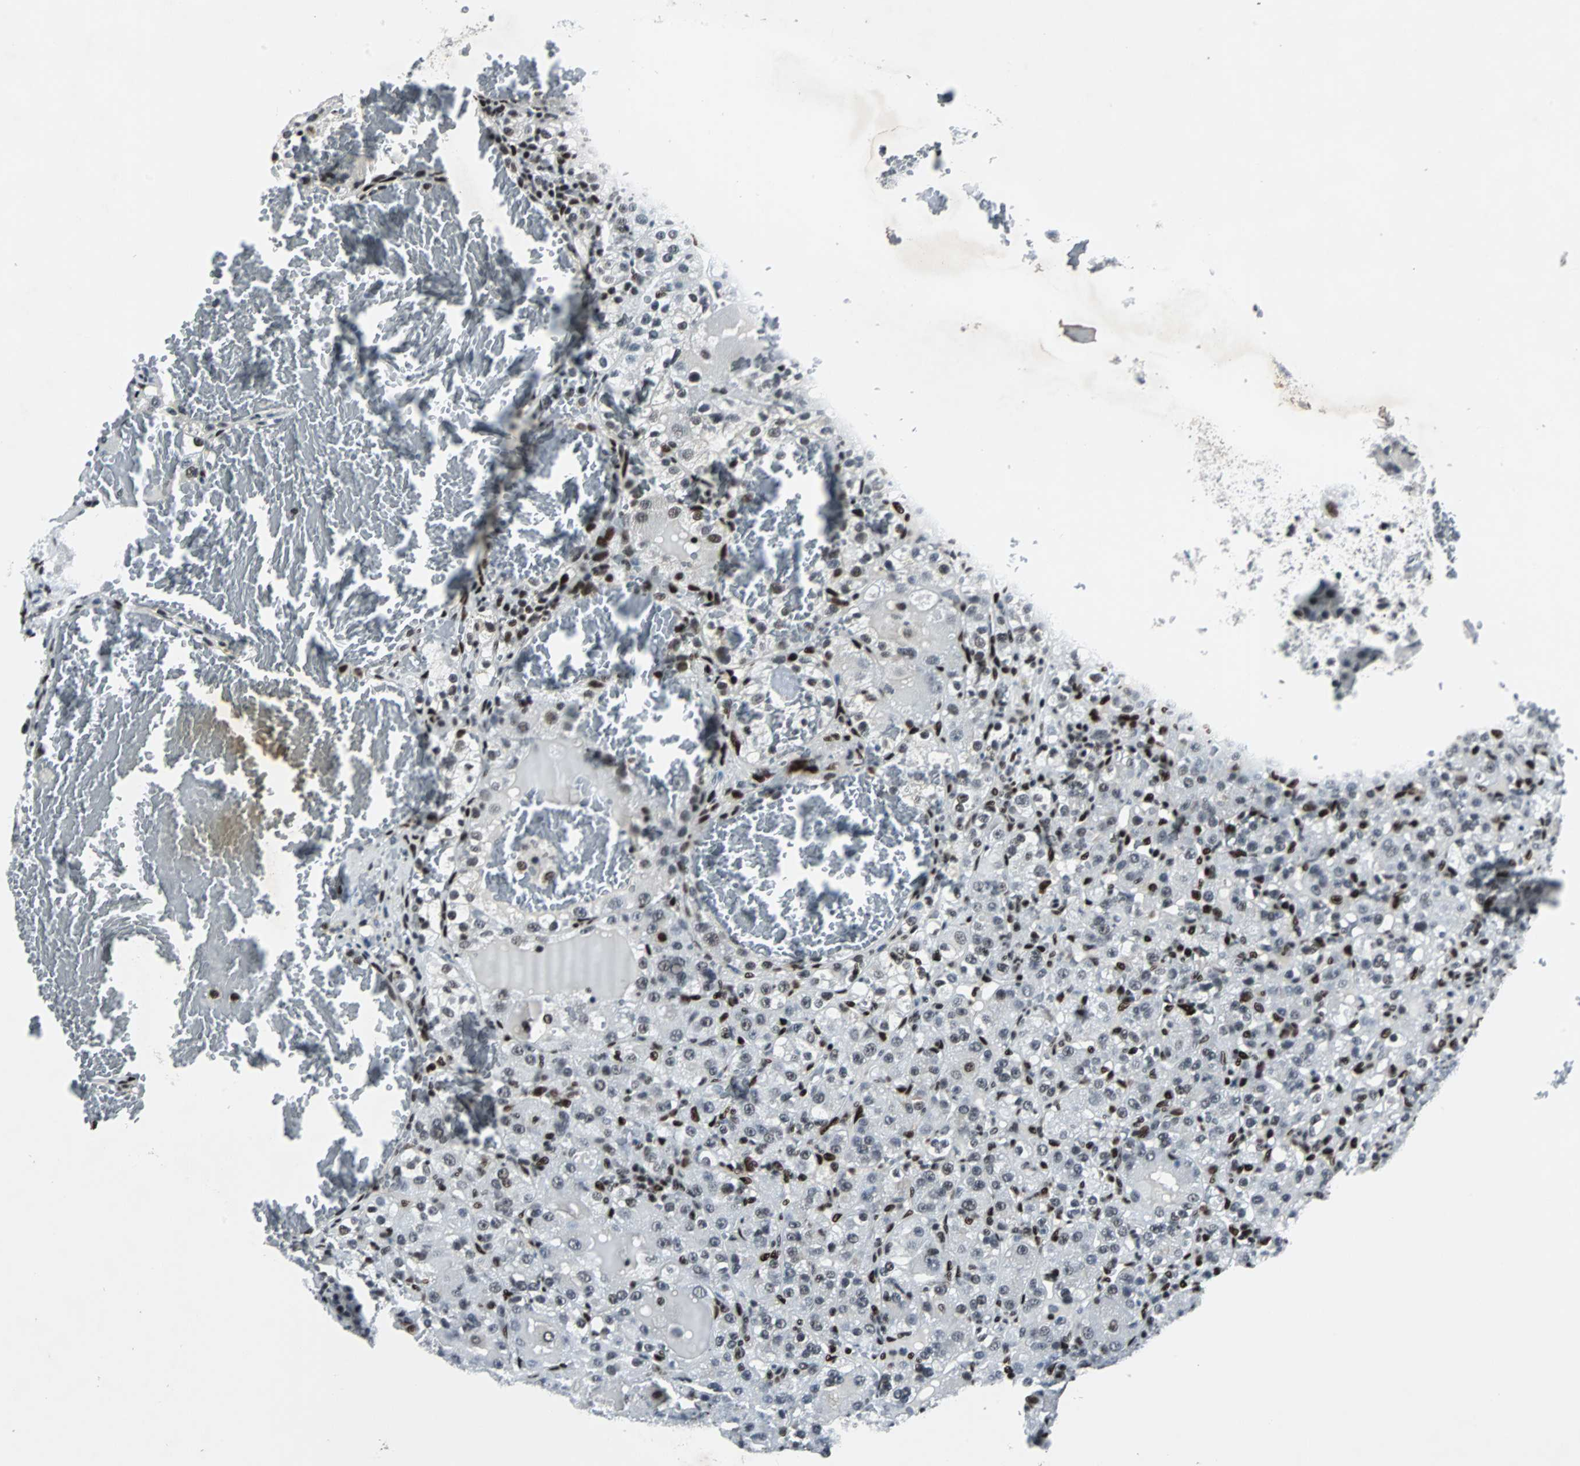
{"staining": {"intensity": "moderate", "quantity": "25%-75%", "location": "nuclear"}, "tissue": "renal cancer", "cell_type": "Tumor cells", "image_type": "cancer", "snomed": [{"axis": "morphology", "description": "Normal tissue, NOS"}, {"axis": "morphology", "description": "Adenocarcinoma, NOS"}, {"axis": "topography", "description": "Kidney"}], "caption": "Immunohistochemistry of renal cancer reveals medium levels of moderate nuclear expression in about 25%-75% of tumor cells.", "gene": "MEF2D", "patient": {"sex": "male", "age": 61}}